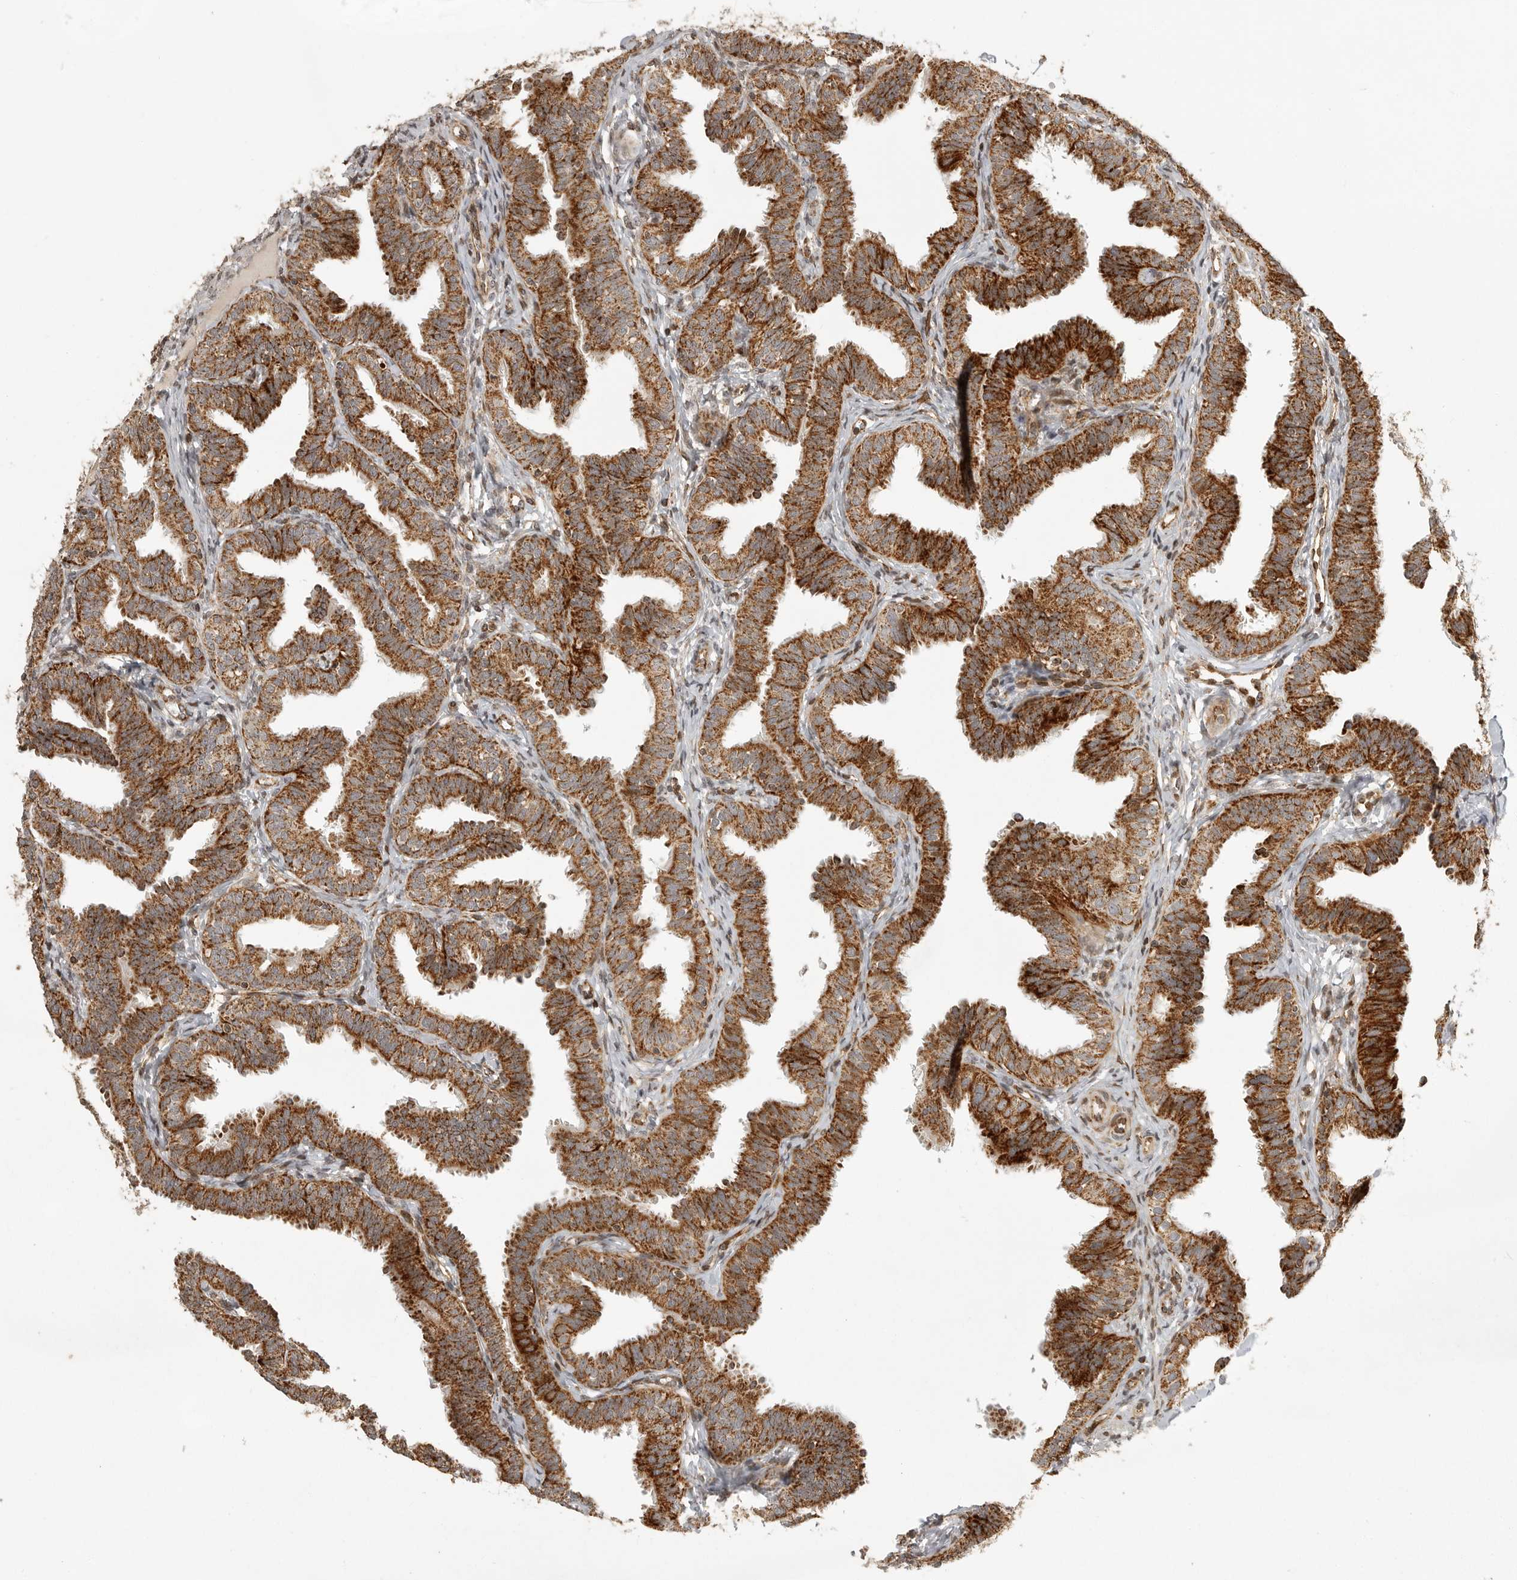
{"staining": {"intensity": "strong", "quantity": ">75%", "location": "cytoplasmic/membranous"}, "tissue": "fallopian tube", "cell_type": "Glandular cells", "image_type": "normal", "snomed": [{"axis": "morphology", "description": "Normal tissue, NOS"}, {"axis": "topography", "description": "Fallopian tube"}], "caption": "Immunohistochemical staining of benign human fallopian tube displays high levels of strong cytoplasmic/membranous positivity in about >75% of glandular cells. (Brightfield microscopy of DAB IHC at high magnification).", "gene": "NARS2", "patient": {"sex": "female", "age": 35}}